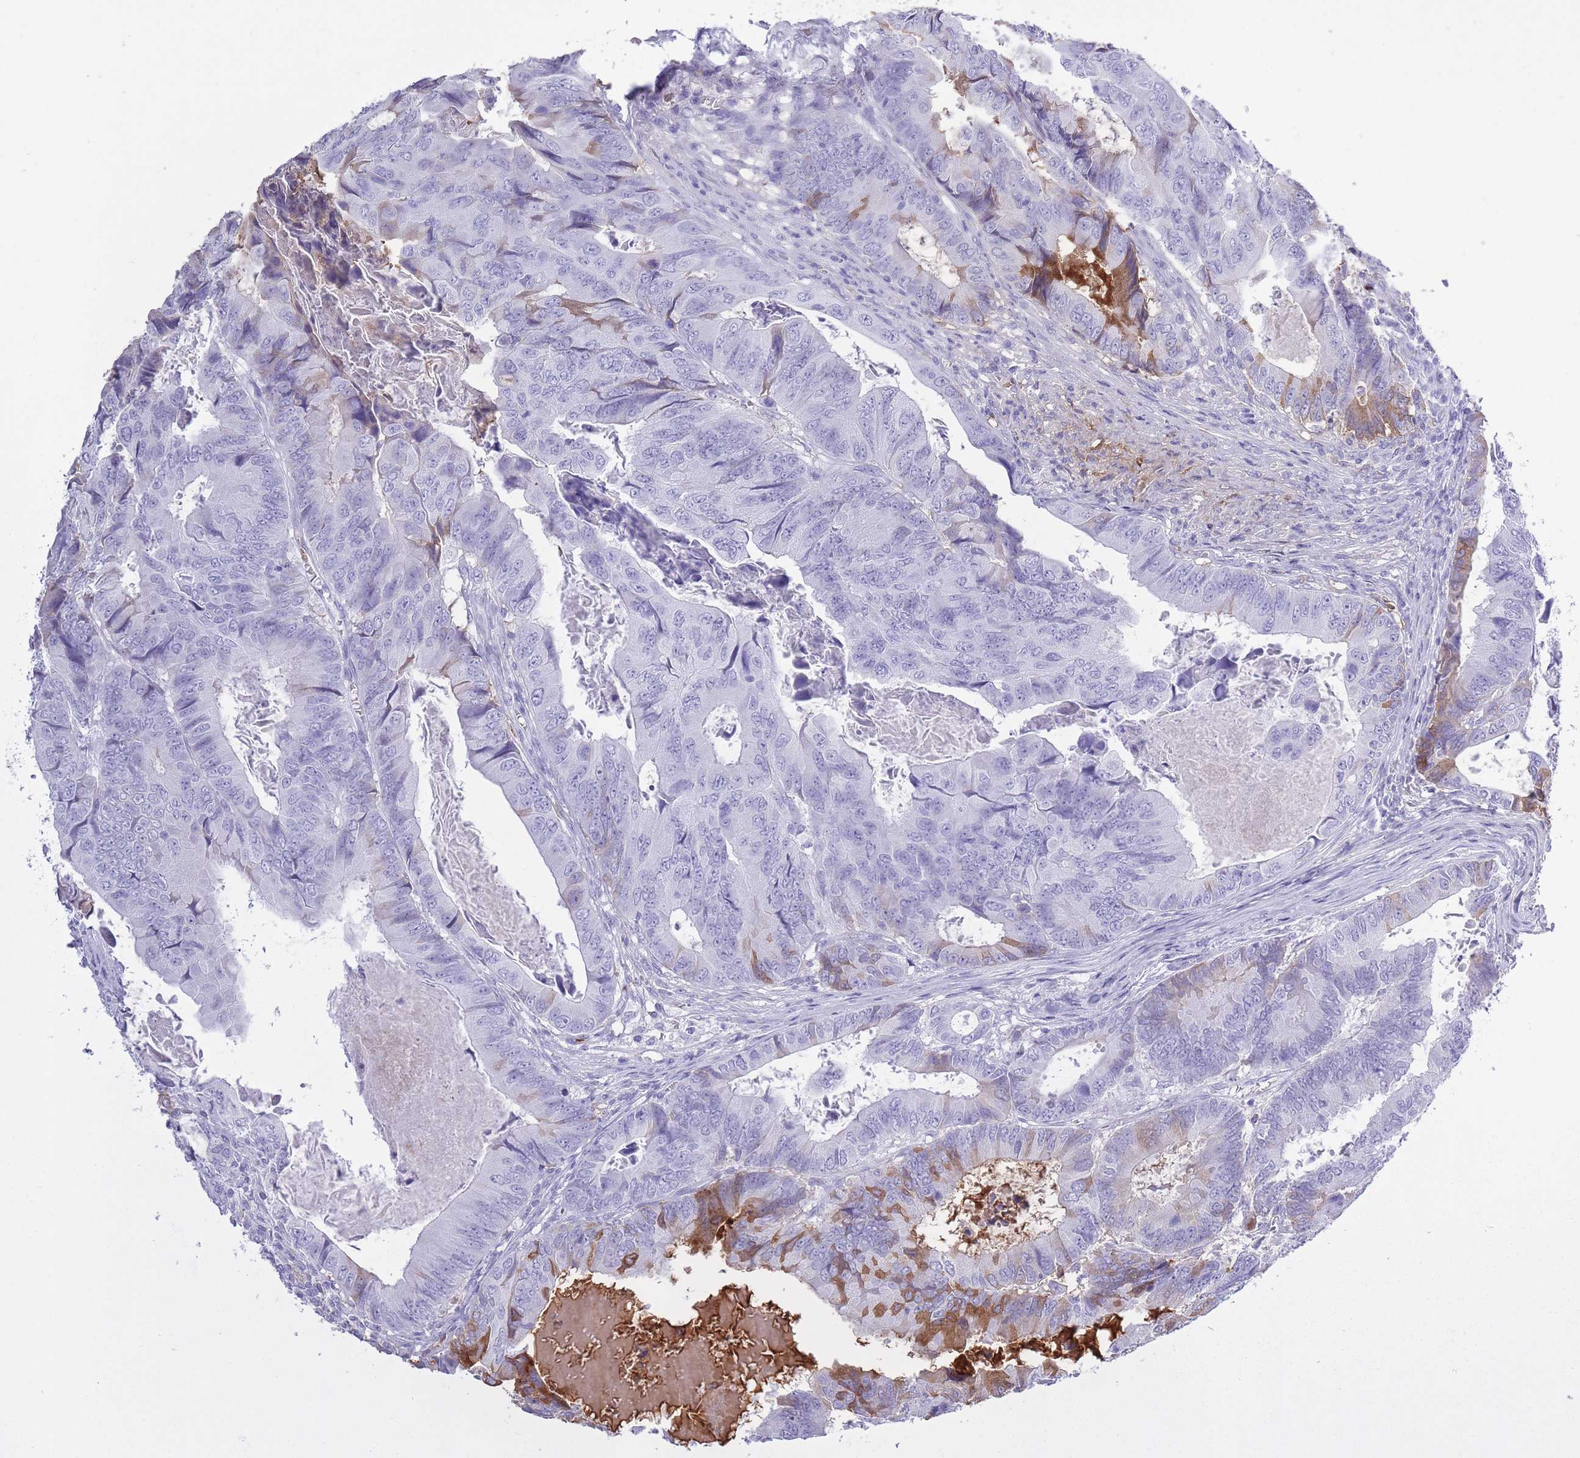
{"staining": {"intensity": "moderate", "quantity": "<25%", "location": "cytoplasmic/membranous"}, "tissue": "colorectal cancer", "cell_type": "Tumor cells", "image_type": "cancer", "snomed": [{"axis": "morphology", "description": "Adenocarcinoma, NOS"}, {"axis": "topography", "description": "Colon"}], "caption": "Immunohistochemical staining of adenocarcinoma (colorectal) displays low levels of moderate cytoplasmic/membranous positivity in about <25% of tumor cells.", "gene": "AP3S2", "patient": {"sex": "male", "age": 85}}